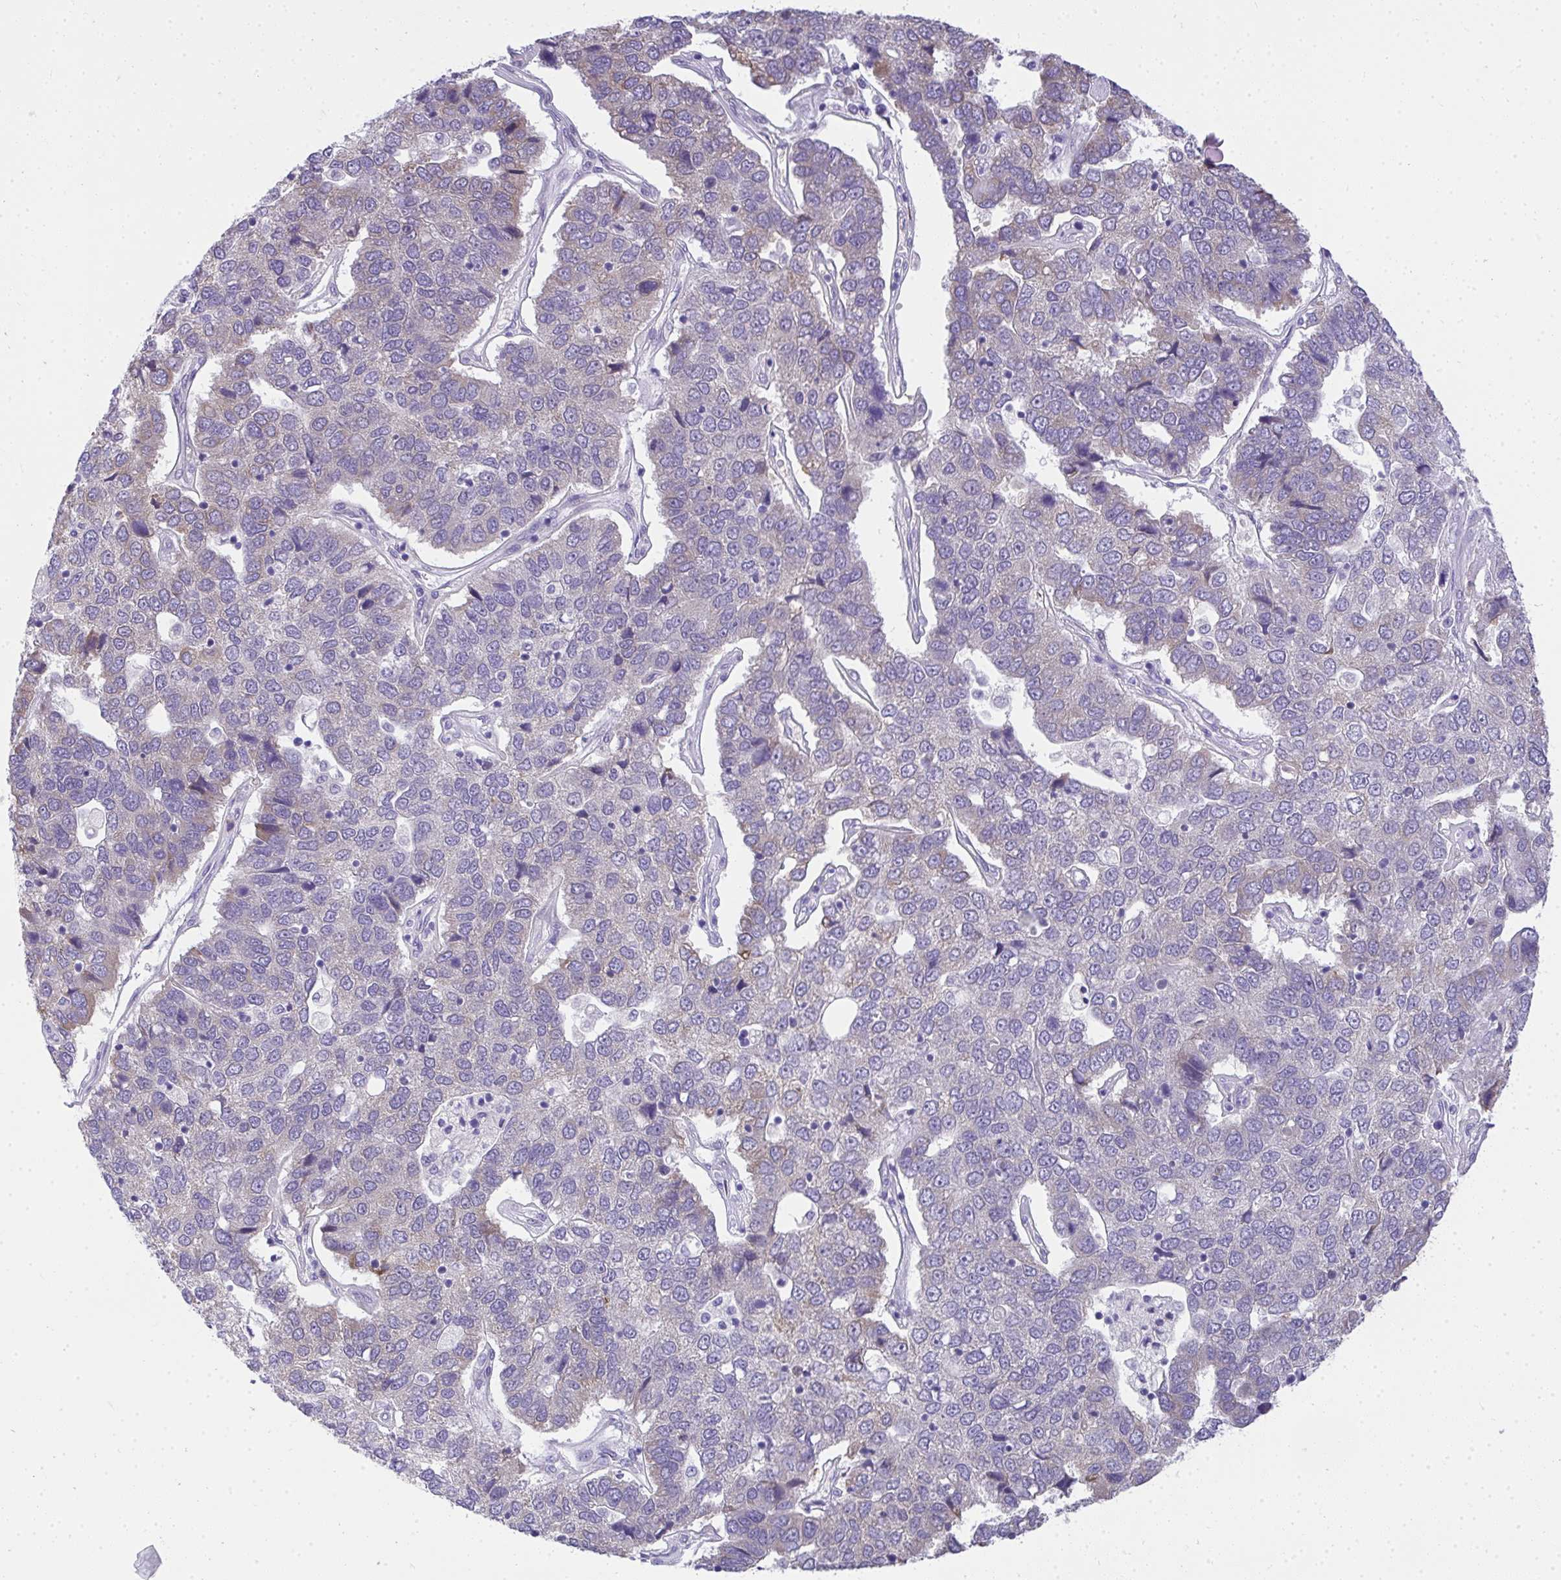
{"staining": {"intensity": "negative", "quantity": "none", "location": "none"}, "tissue": "pancreatic cancer", "cell_type": "Tumor cells", "image_type": "cancer", "snomed": [{"axis": "morphology", "description": "Adenocarcinoma, NOS"}, {"axis": "topography", "description": "Pancreas"}], "caption": "Adenocarcinoma (pancreatic) was stained to show a protein in brown. There is no significant staining in tumor cells.", "gene": "ADRA2C", "patient": {"sex": "female", "age": 61}}